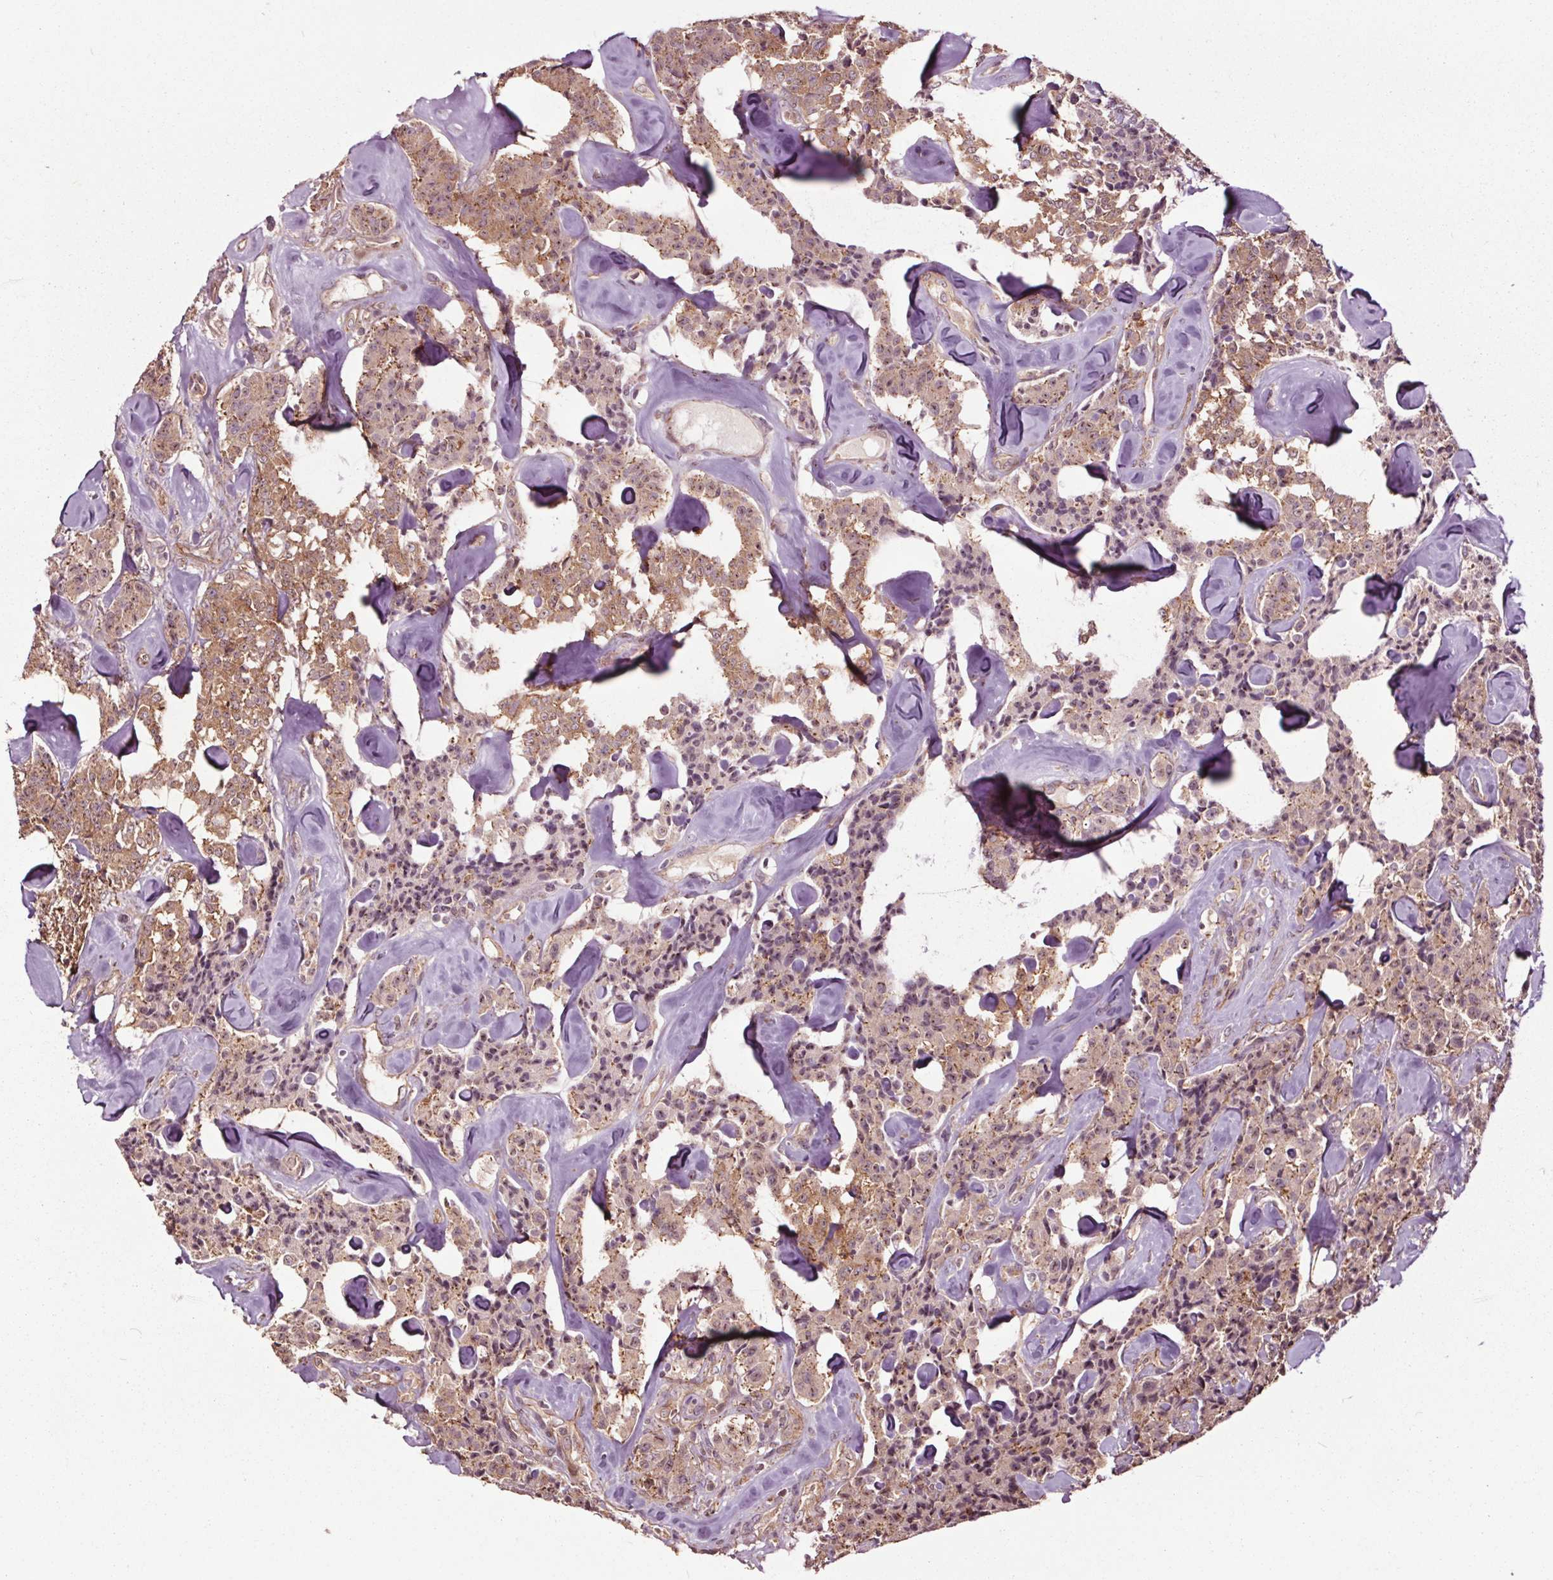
{"staining": {"intensity": "weak", "quantity": ">75%", "location": "cytoplasmic/membranous"}, "tissue": "carcinoid", "cell_type": "Tumor cells", "image_type": "cancer", "snomed": [{"axis": "morphology", "description": "Carcinoid, malignant, NOS"}, {"axis": "topography", "description": "Pancreas"}], "caption": "IHC image of neoplastic tissue: carcinoid stained using immunohistochemistry (IHC) exhibits low levels of weak protein expression localized specifically in the cytoplasmic/membranous of tumor cells, appearing as a cytoplasmic/membranous brown color.", "gene": "CEP95", "patient": {"sex": "male", "age": 41}}